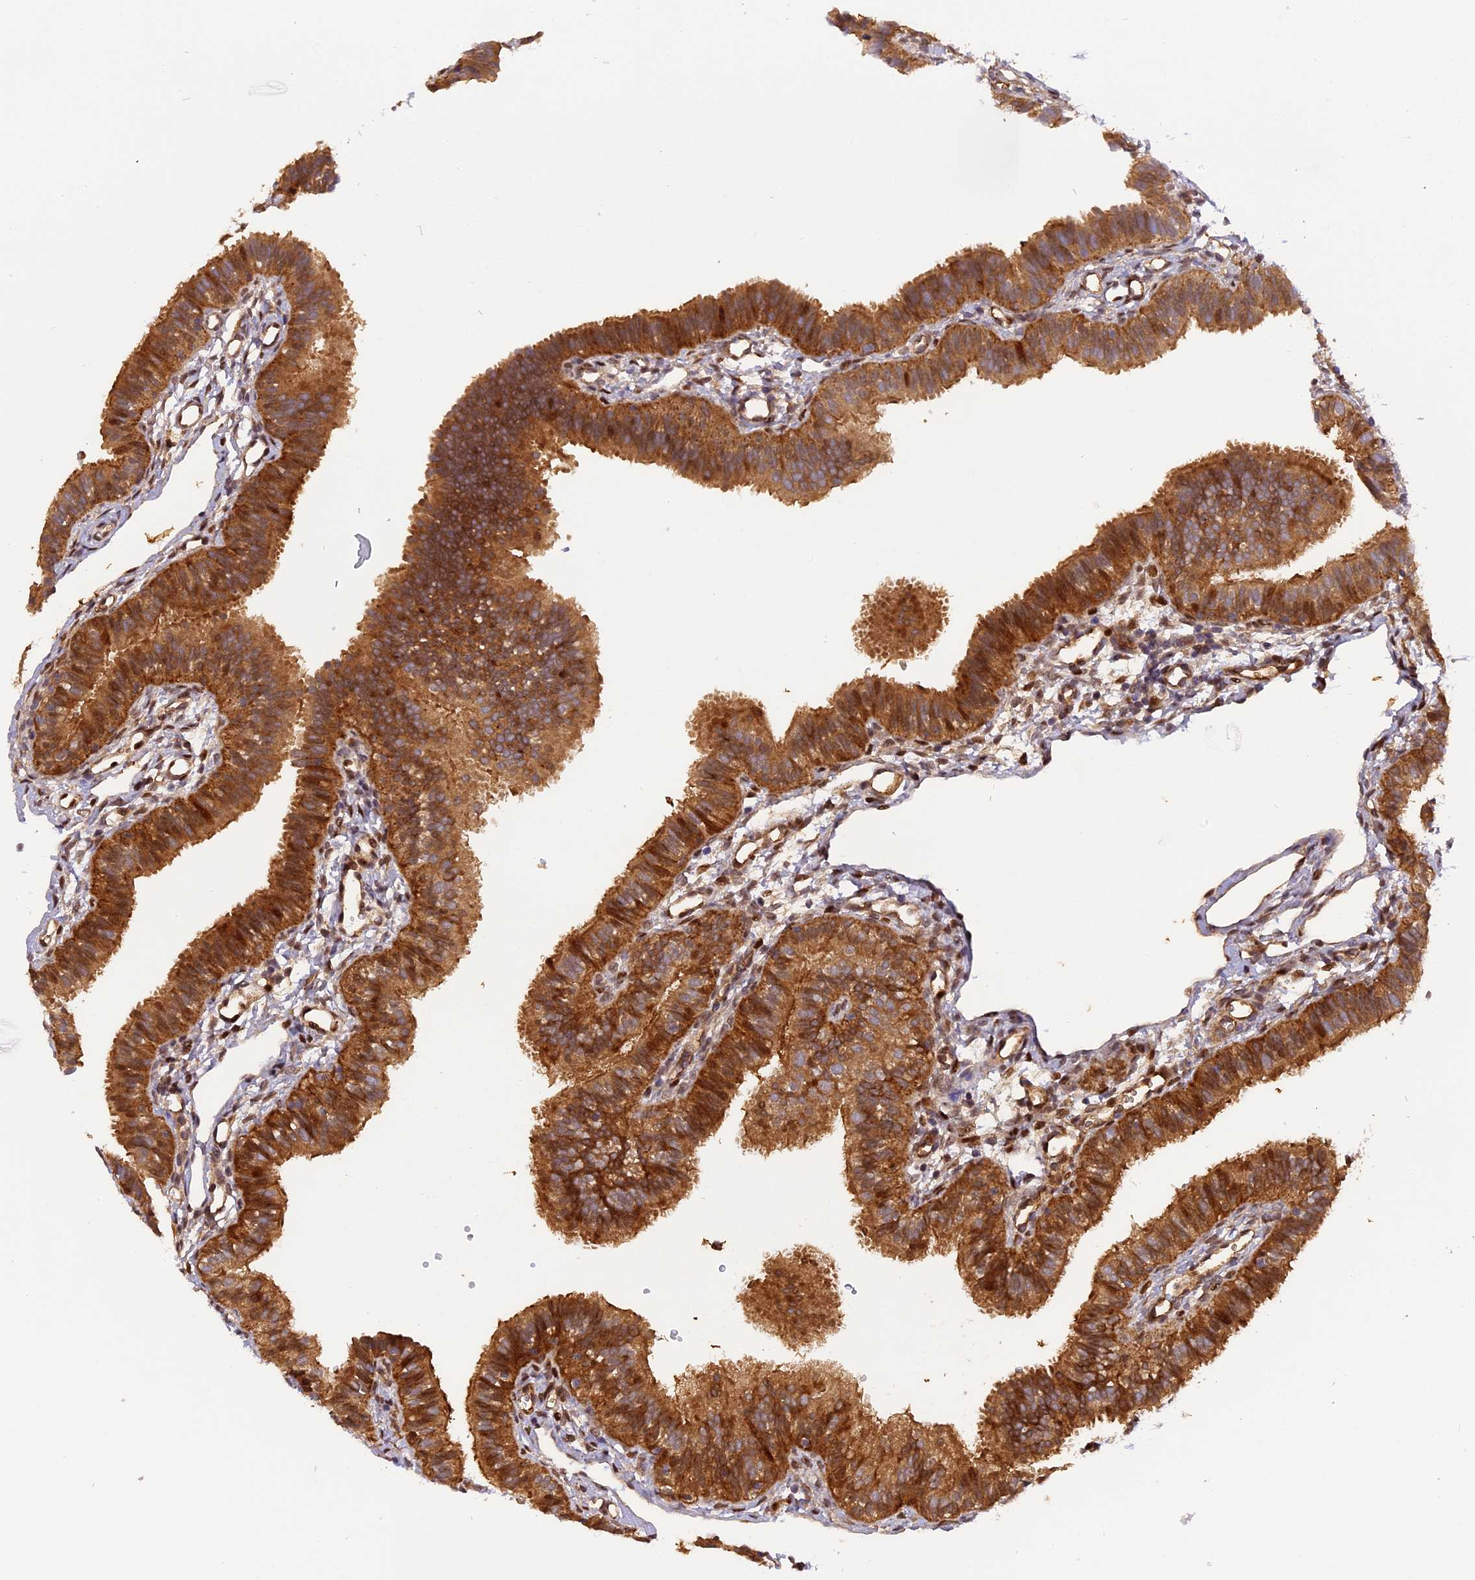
{"staining": {"intensity": "moderate", "quantity": ">75%", "location": "cytoplasmic/membranous,nuclear"}, "tissue": "fallopian tube", "cell_type": "Glandular cells", "image_type": "normal", "snomed": [{"axis": "morphology", "description": "Normal tissue, NOS"}, {"axis": "topography", "description": "Fallopian tube"}], "caption": "Unremarkable fallopian tube shows moderate cytoplasmic/membranous,nuclear positivity in about >75% of glandular cells, visualized by immunohistochemistry. The staining was performed using DAB, with brown indicating positive protein expression. Nuclei are stained blue with hematoxylin.", "gene": "MICALL1", "patient": {"sex": "female", "age": 35}}